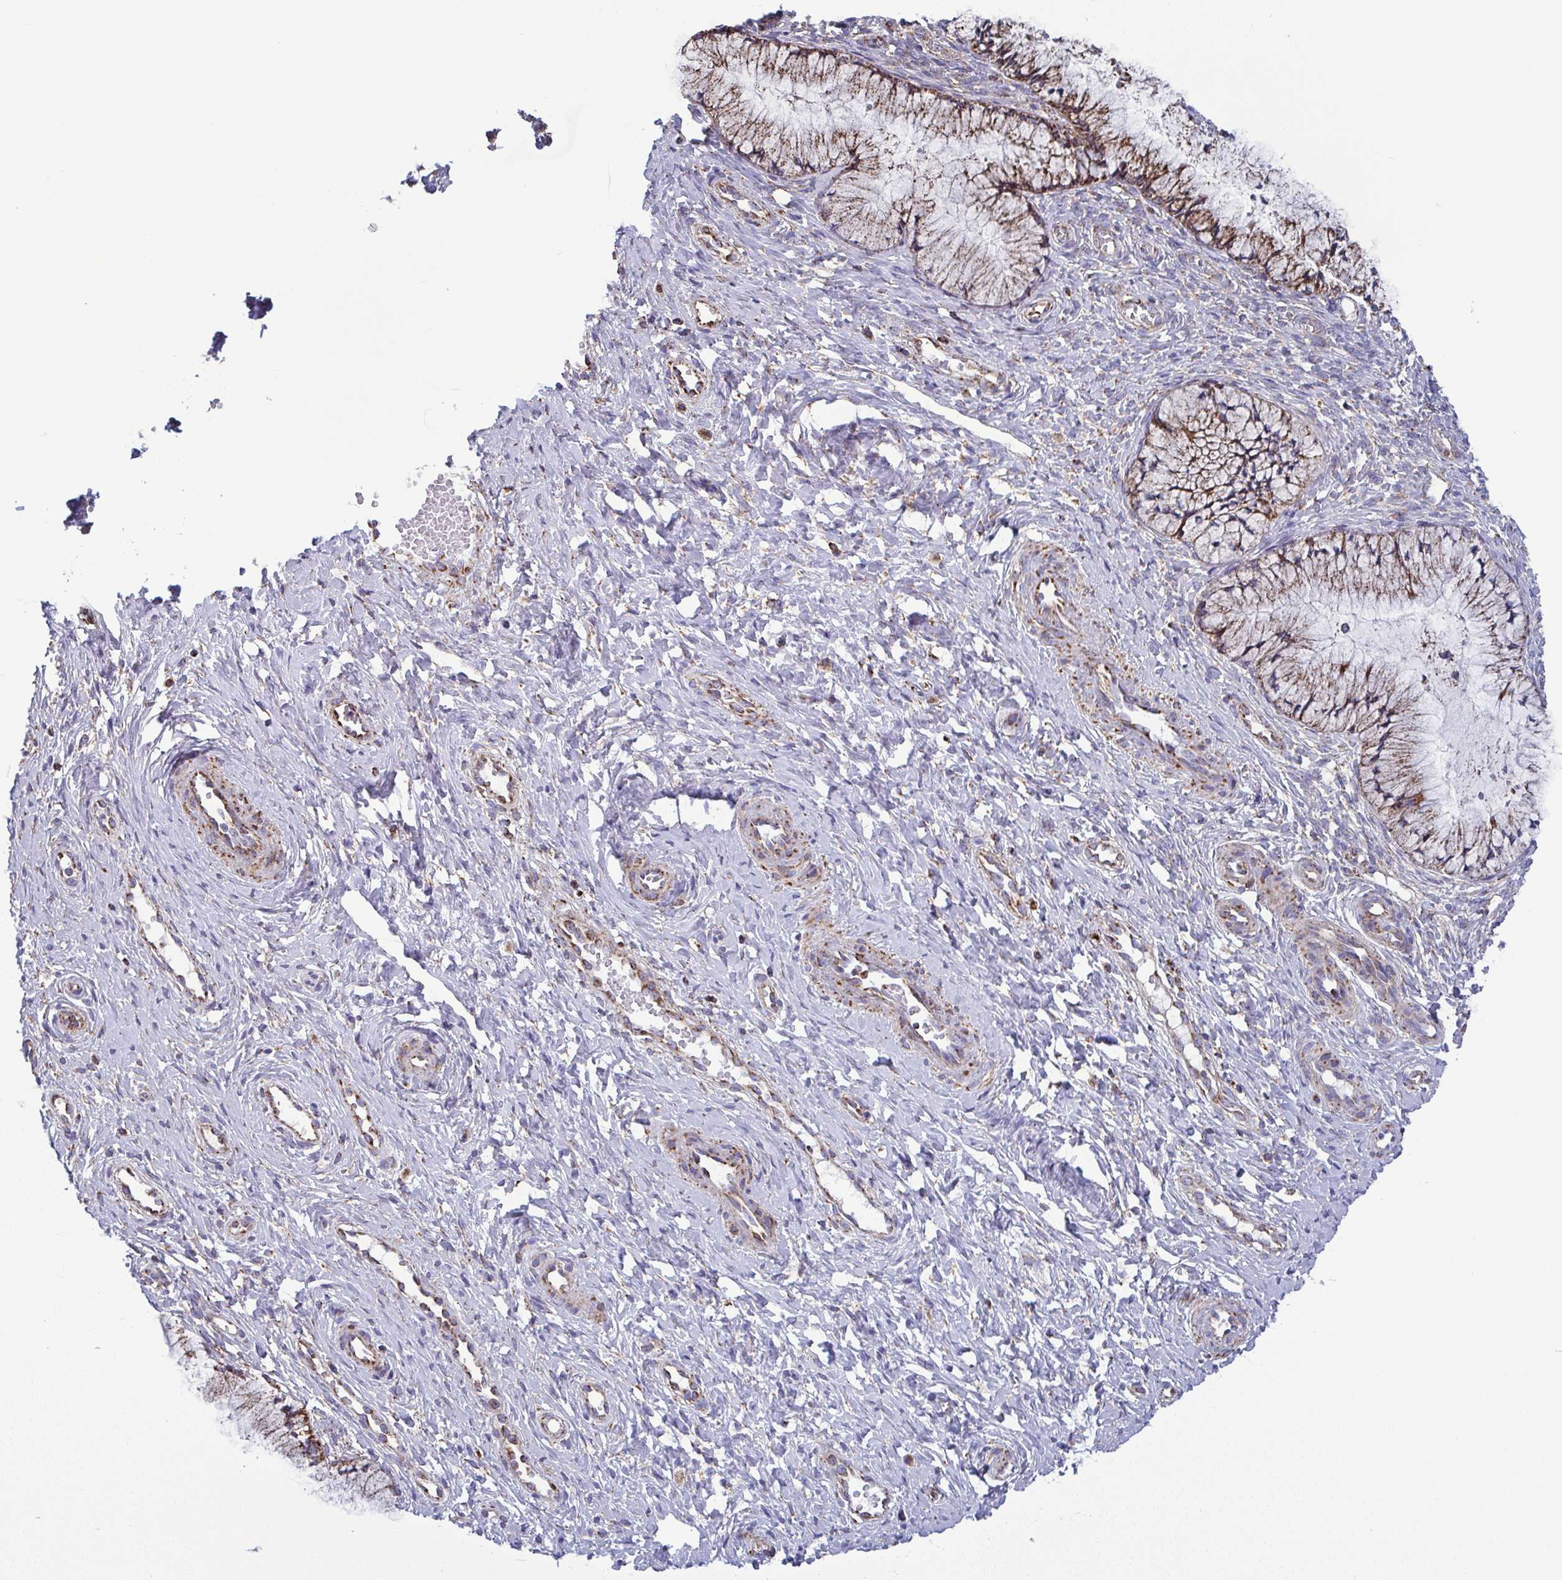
{"staining": {"intensity": "moderate", "quantity": ">75%", "location": "cytoplasmic/membranous"}, "tissue": "cervix", "cell_type": "Glandular cells", "image_type": "normal", "snomed": [{"axis": "morphology", "description": "Normal tissue, NOS"}, {"axis": "topography", "description": "Cervix"}], "caption": "IHC (DAB (3,3'-diaminobenzidine)) staining of unremarkable human cervix exhibits moderate cytoplasmic/membranous protein positivity in about >75% of glandular cells. (DAB (3,3'-diaminobenzidine) IHC, brown staining for protein, blue staining for nuclei).", "gene": "CSDE1", "patient": {"sex": "female", "age": 36}}